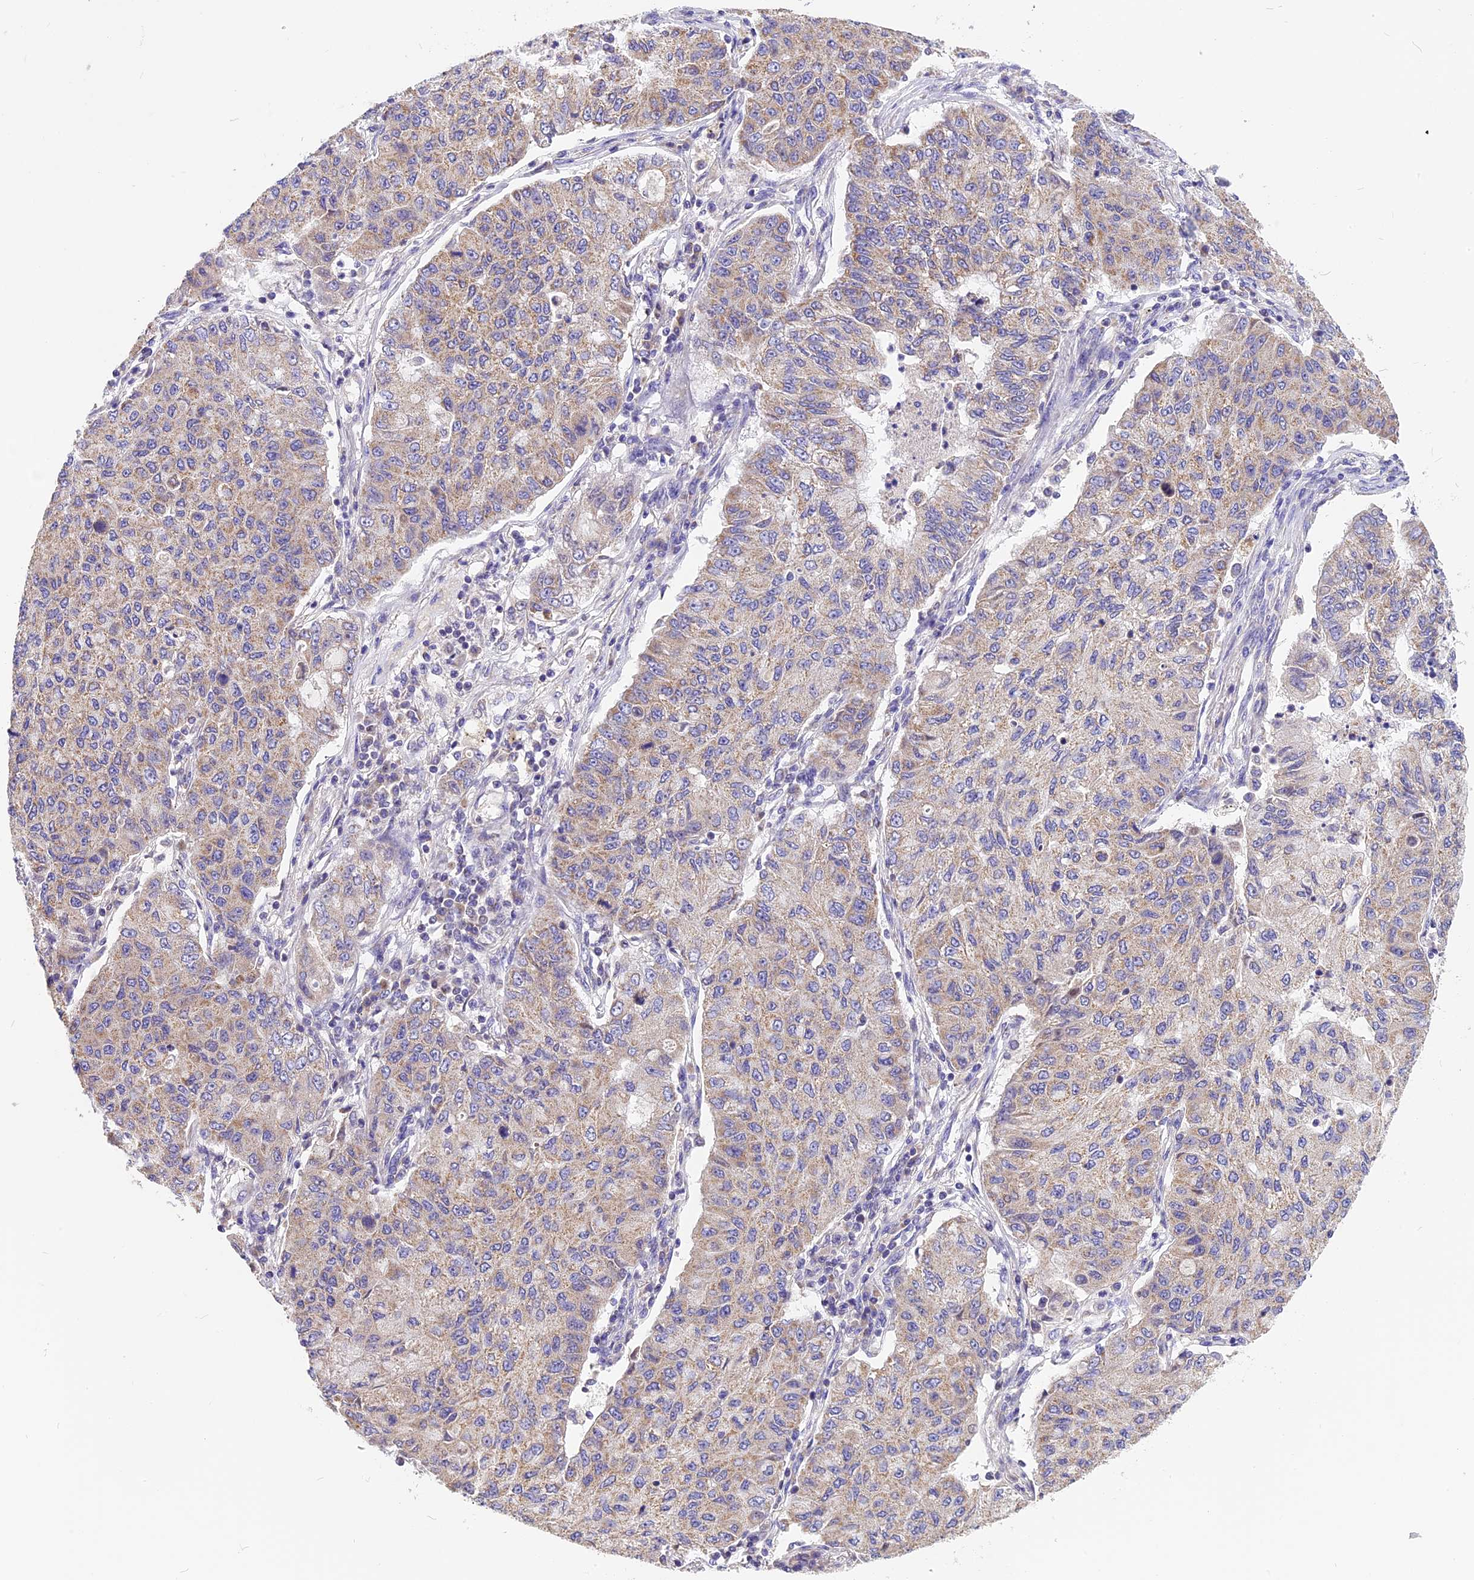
{"staining": {"intensity": "weak", "quantity": "25%-75%", "location": "cytoplasmic/membranous"}, "tissue": "lung cancer", "cell_type": "Tumor cells", "image_type": "cancer", "snomed": [{"axis": "morphology", "description": "Squamous cell carcinoma, NOS"}, {"axis": "topography", "description": "Lung"}], "caption": "Lung cancer stained with DAB immunohistochemistry shows low levels of weak cytoplasmic/membranous staining in approximately 25%-75% of tumor cells.", "gene": "MGME1", "patient": {"sex": "male", "age": 74}}